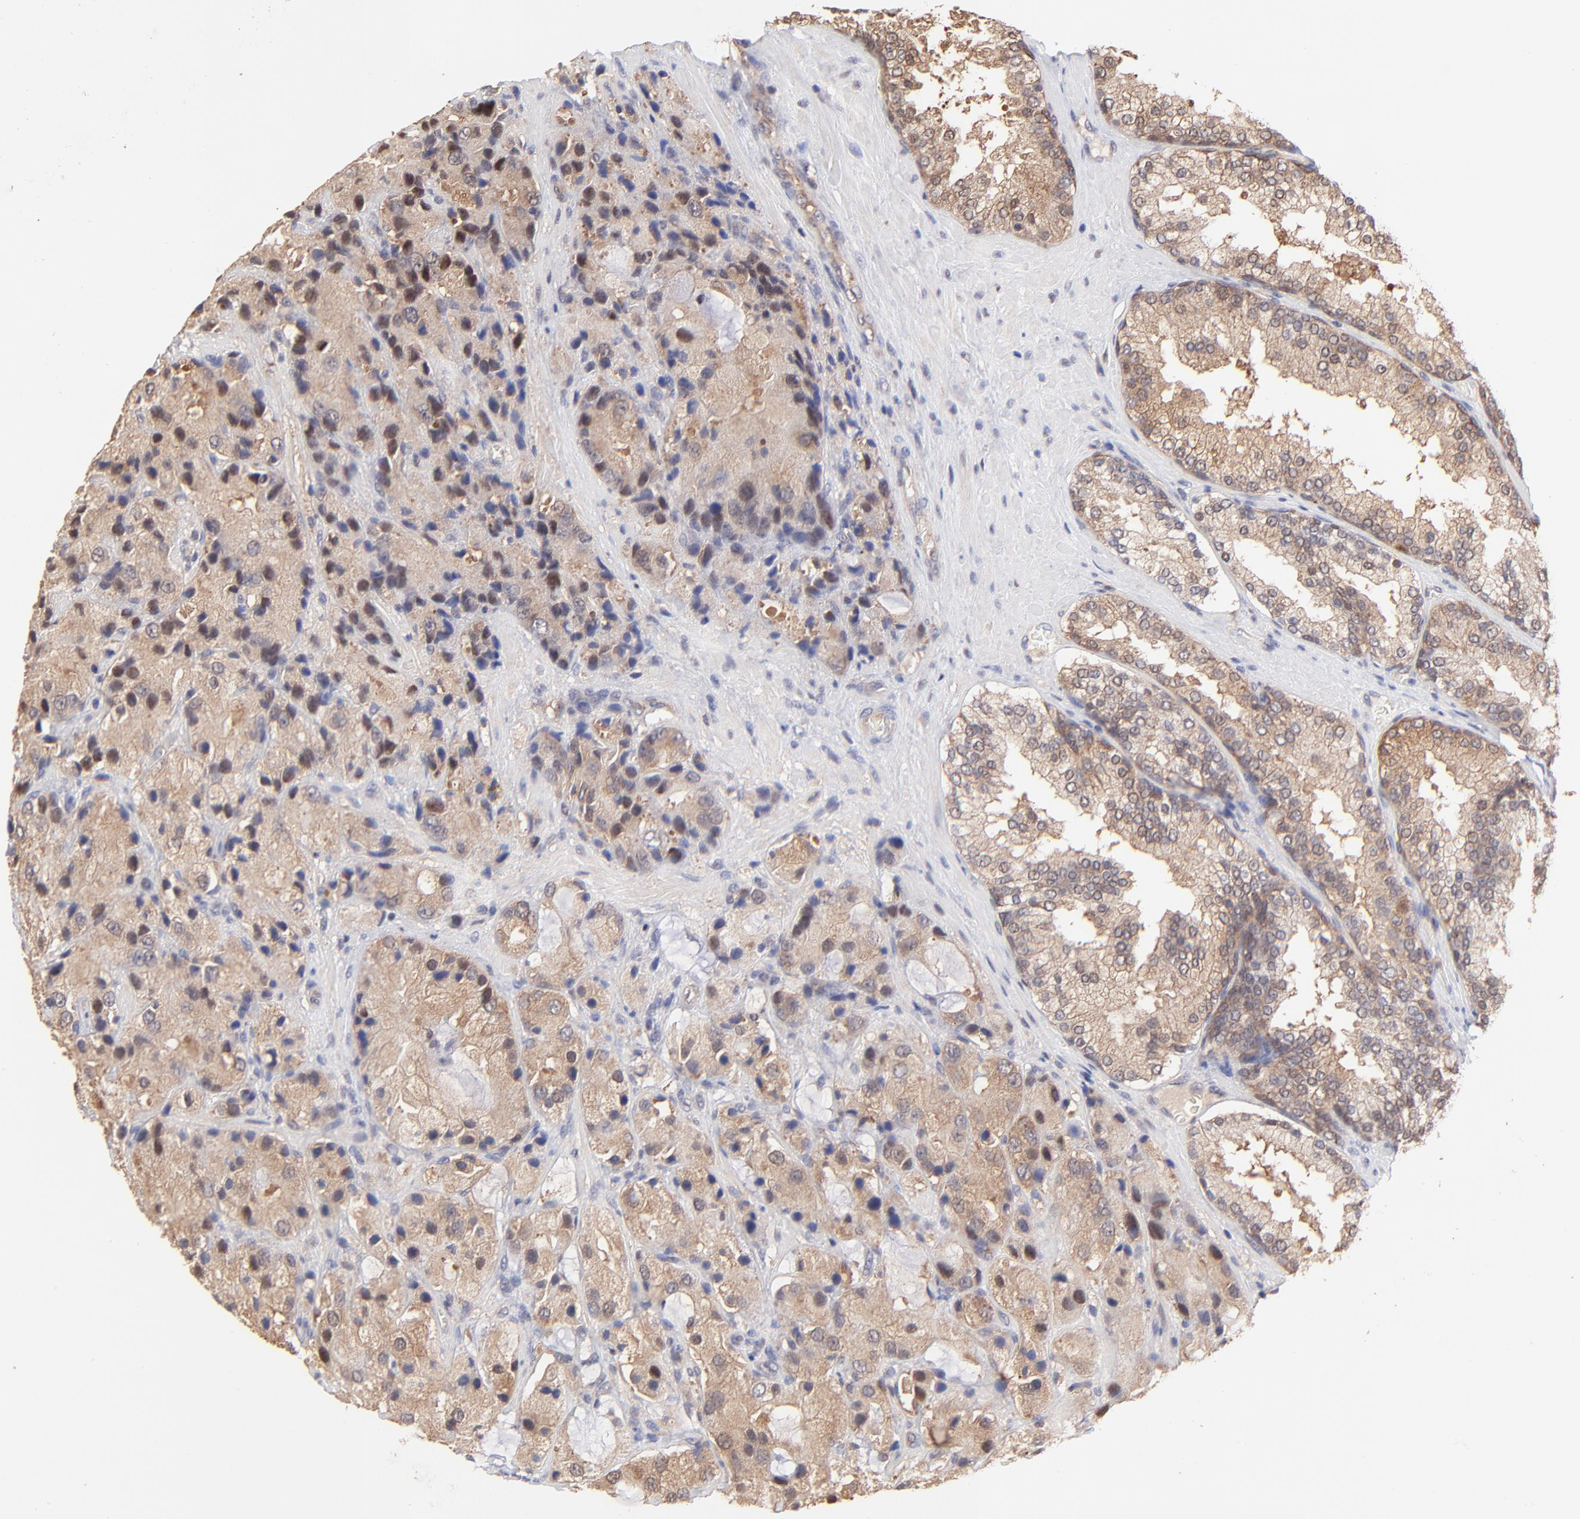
{"staining": {"intensity": "moderate", "quantity": ">75%", "location": "cytoplasmic/membranous"}, "tissue": "prostate cancer", "cell_type": "Tumor cells", "image_type": "cancer", "snomed": [{"axis": "morphology", "description": "Adenocarcinoma, High grade"}, {"axis": "topography", "description": "Prostate"}], "caption": "Tumor cells demonstrate medium levels of moderate cytoplasmic/membranous staining in about >75% of cells in human prostate cancer (high-grade adenocarcinoma).", "gene": "PSMA6", "patient": {"sex": "male", "age": 70}}